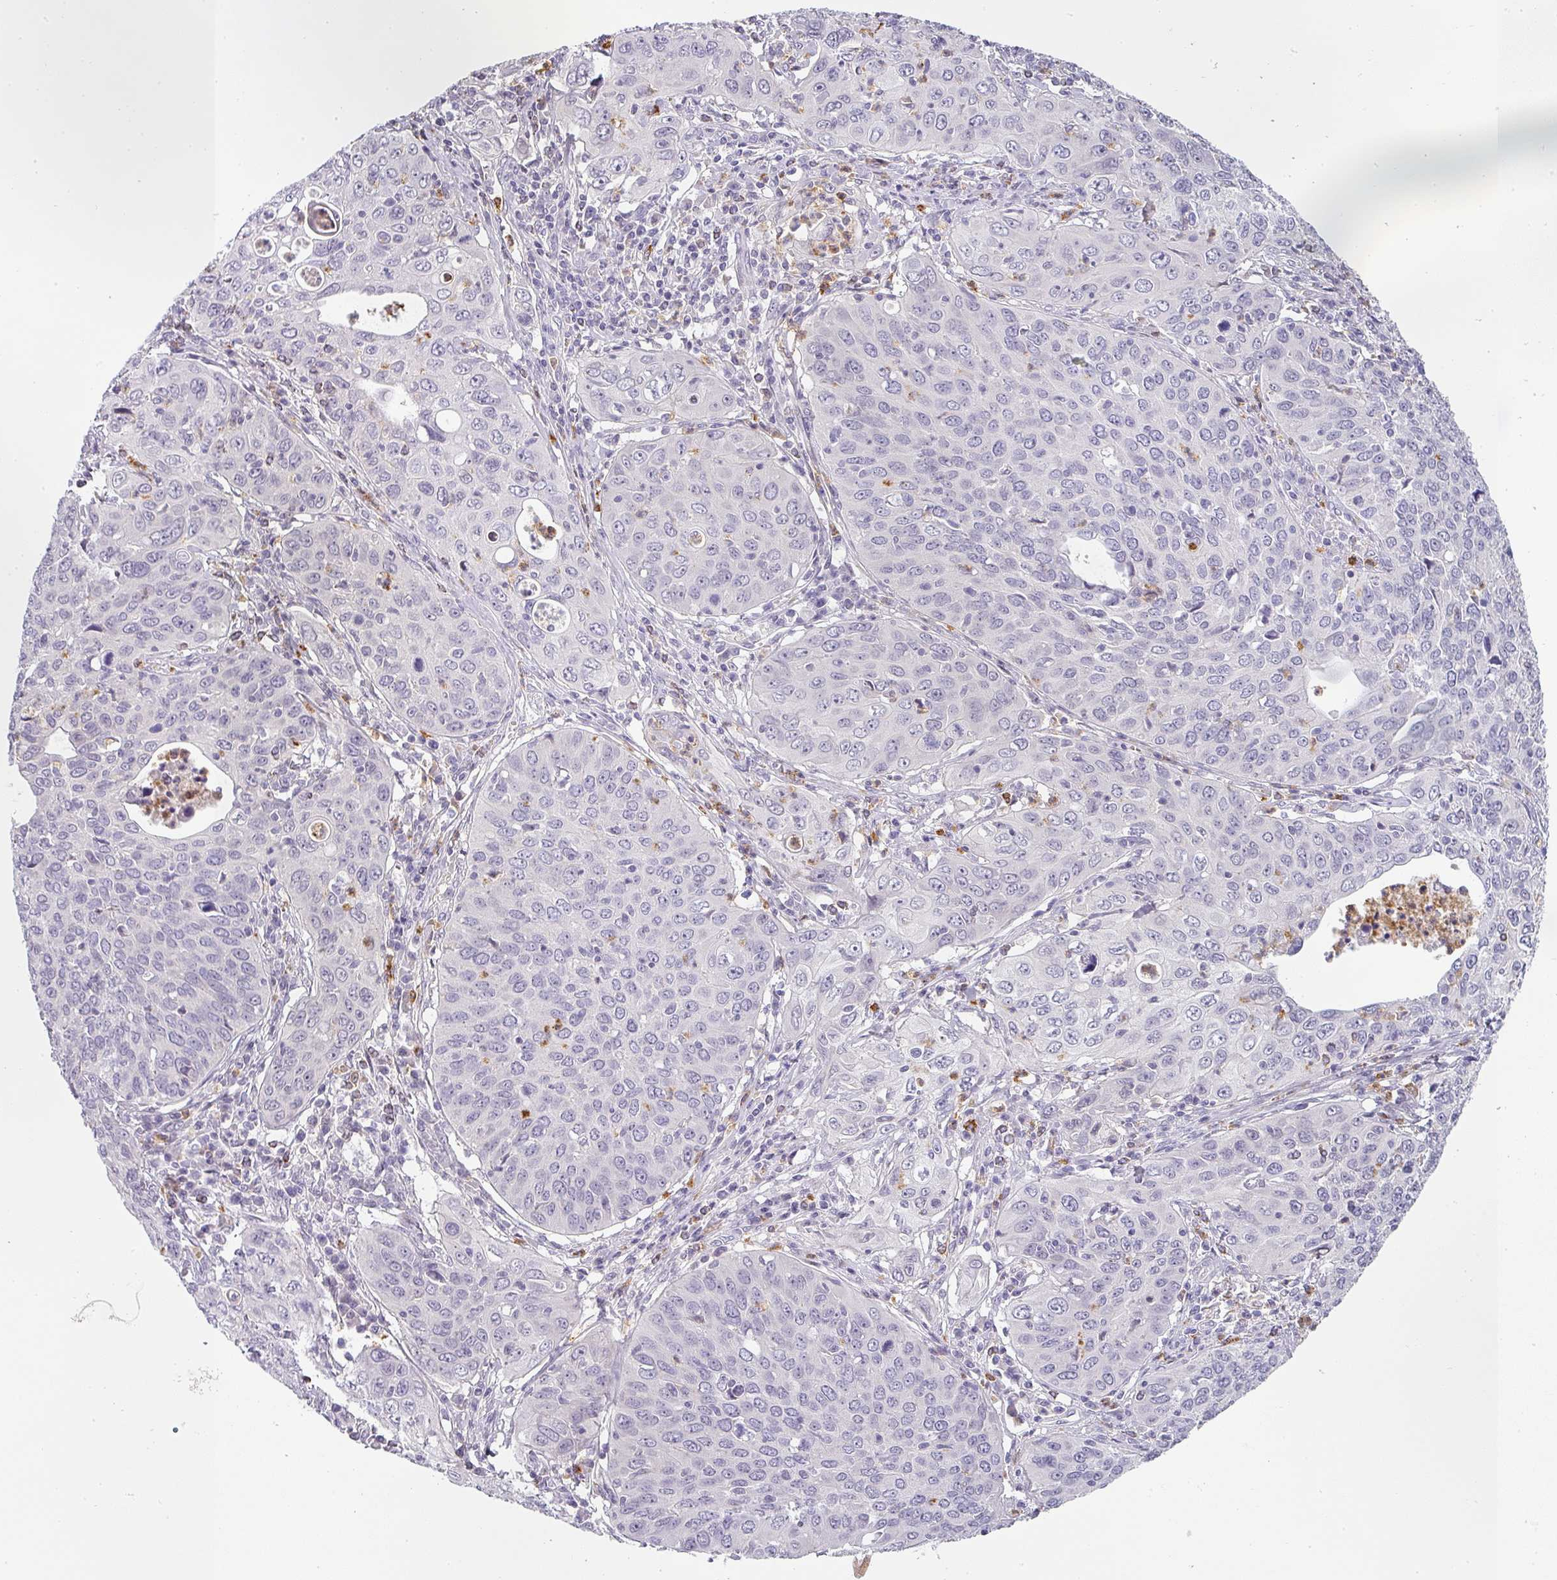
{"staining": {"intensity": "negative", "quantity": "none", "location": "none"}, "tissue": "cervical cancer", "cell_type": "Tumor cells", "image_type": "cancer", "snomed": [{"axis": "morphology", "description": "Squamous cell carcinoma, NOS"}, {"axis": "topography", "description": "Cervix"}], "caption": "IHC micrograph of squamous cell carcinoma (cervical) stained for a protein (brown), which demonstrates no expression in tumor cells. Nuclei are stained in blue.", "gene": "BTLA", "patient": {"sex": "female", "age": 36}}